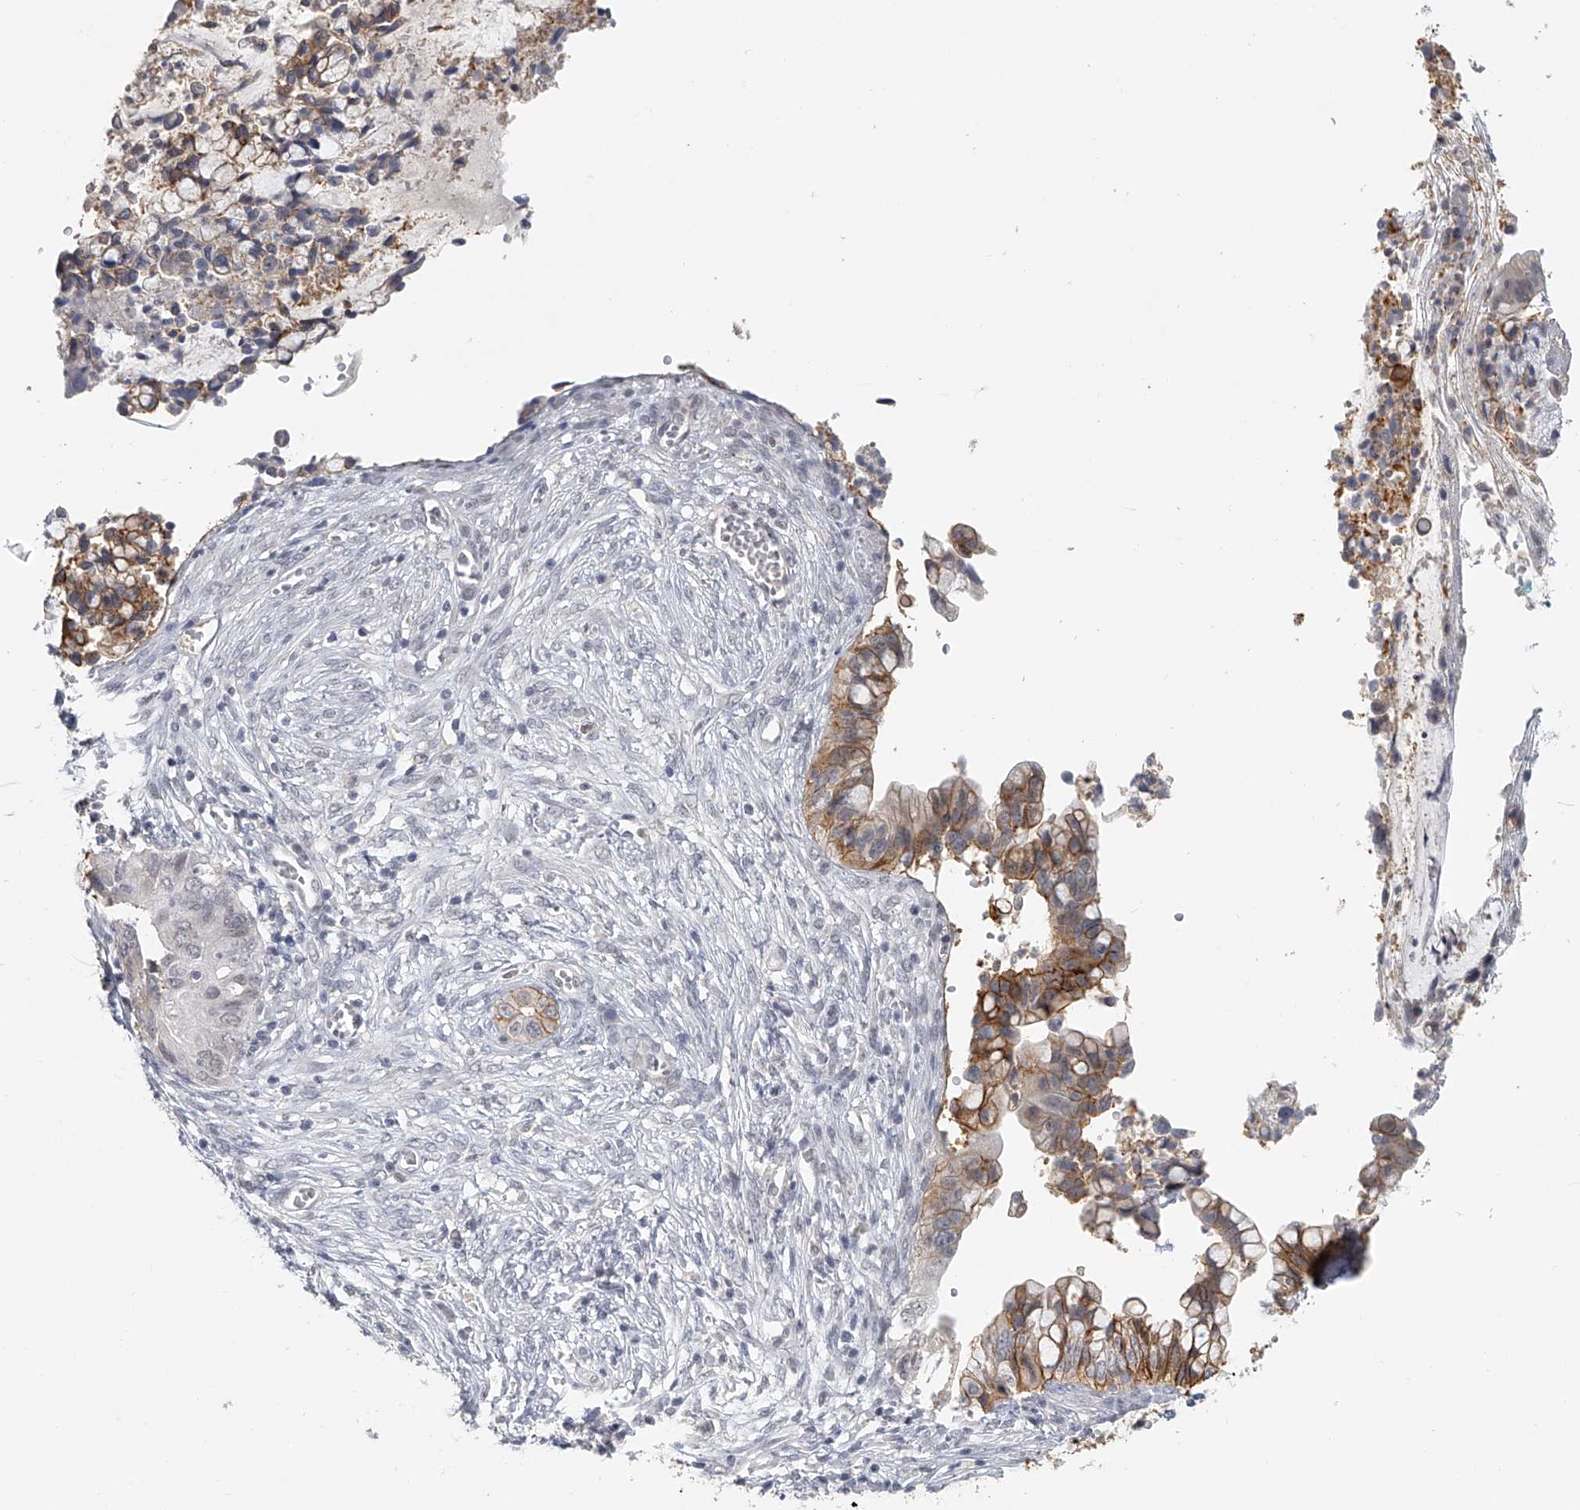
{"staining": {"intensity": "moderate", "quantity": "25%-75%", "location": "cytoplasmic/membranous"}, "tissue": "cervical cancer", "cell_type": "Tumor cells", "image_type": "cancer", "snomed": [{"axis": "morphology", "description": "Adenocarcinoma, NOS"}, {"axis": "topography", "description": "Cervix"}], "caption": "Moderate cytoplasmic/membranous staining for a protein is seen in approximately 25%-75% of tumor cells of cervical adenocarcinoma using immunohistochemistry (IHC).", "gene": "DDX43", "patient": {"sex": "female", "age": 44}}